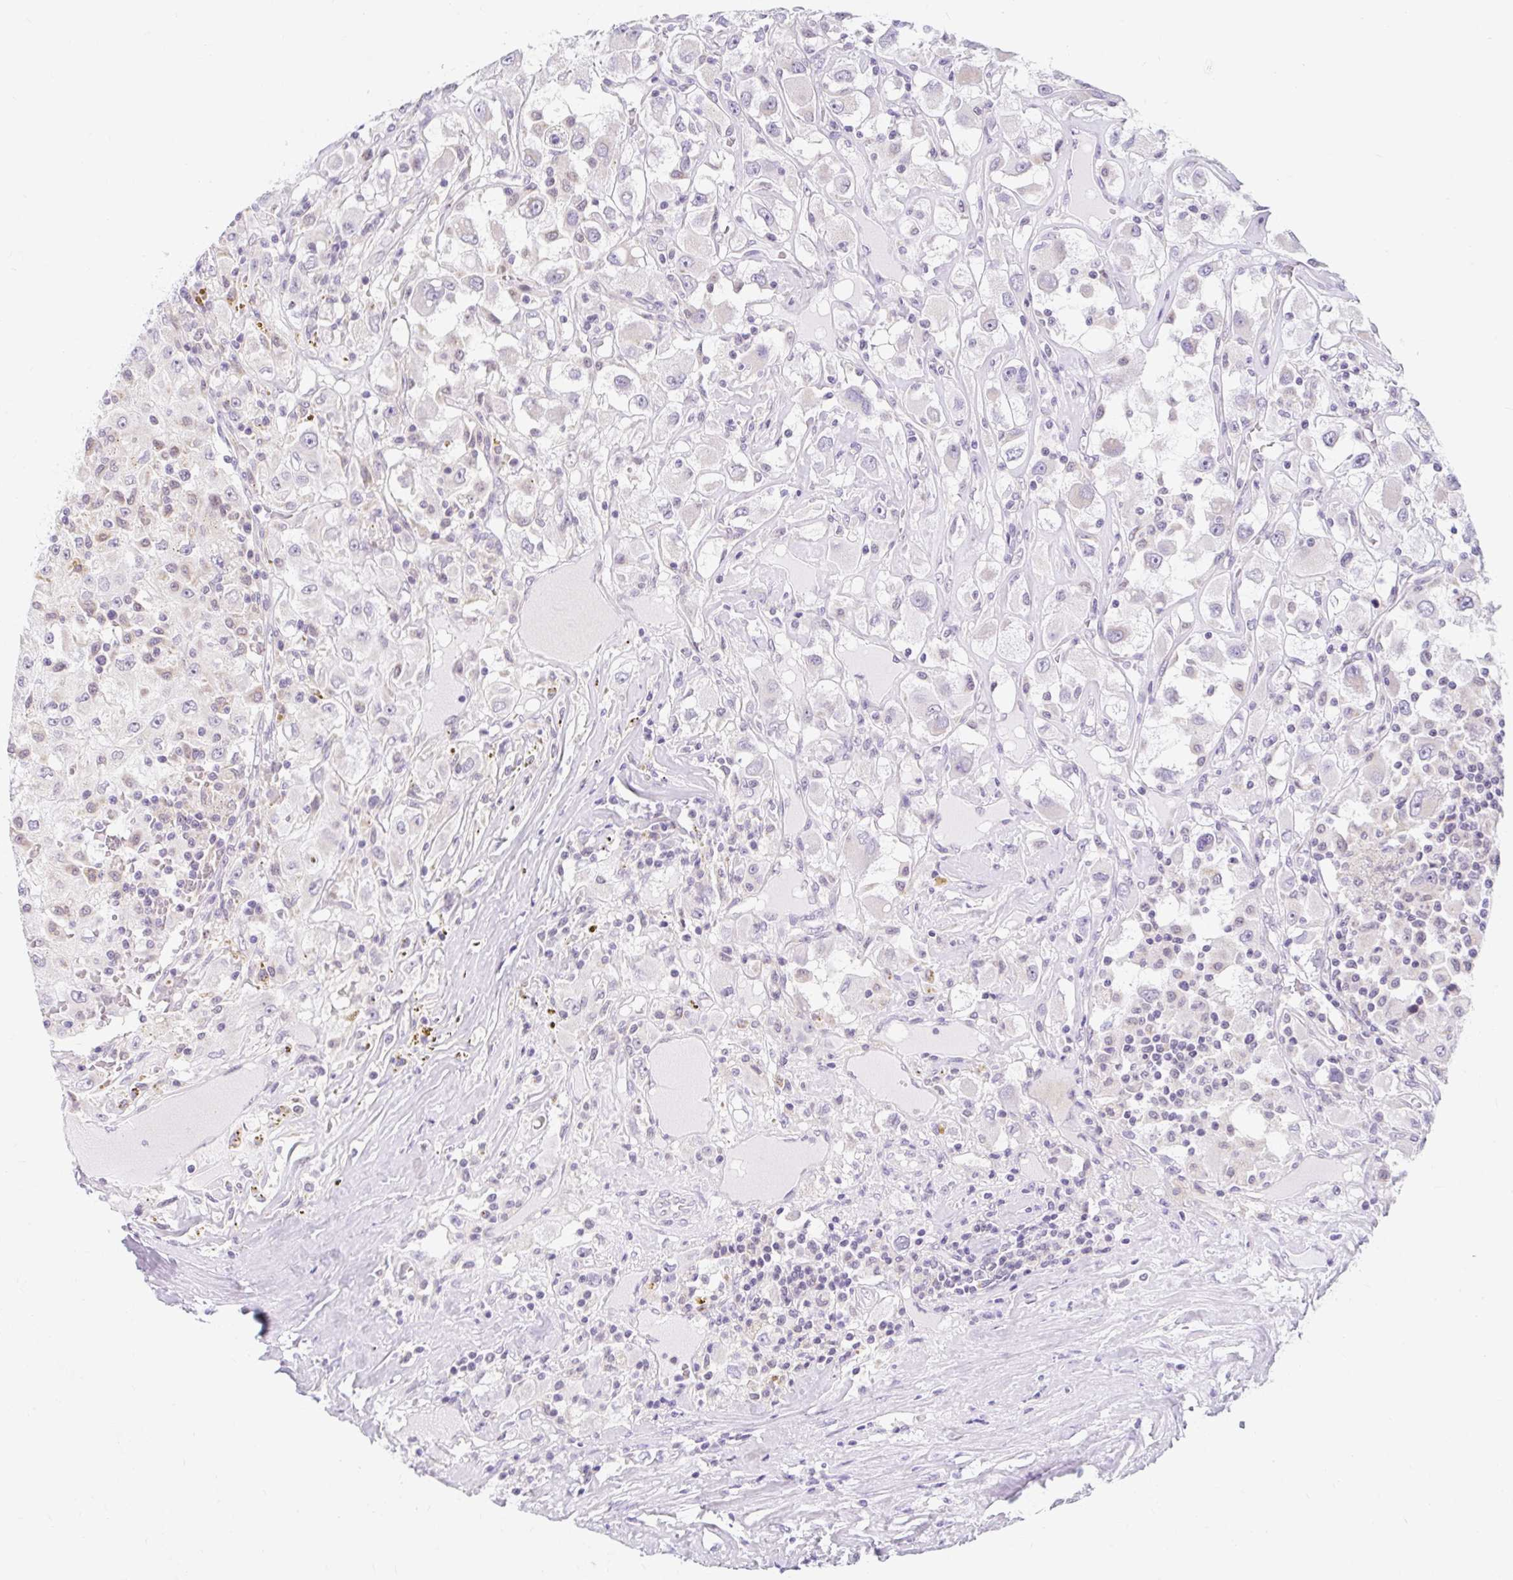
{"staining": {"intensity": "negative", "quantity": "none", "location": "none"}, "tissue": "renal cancer", "cell_type": "Tumor cells", "image_type": "cancer", "snomed": [{"axis": "morphology", "description": "Adenocarcinoma, NOS"}, {"axis": "topography", "description": "Kidney"}], "caption": "Tumor cells show no significant expression in adenocarcinoma (renal). (DAB (3,3'-diaminobenzidine) immunohistochemistry (IHC) visualized using brightfield microscopy, high magnification).", "gene": "ITPK1", "patient": {"sex": "female", "age": 67}}